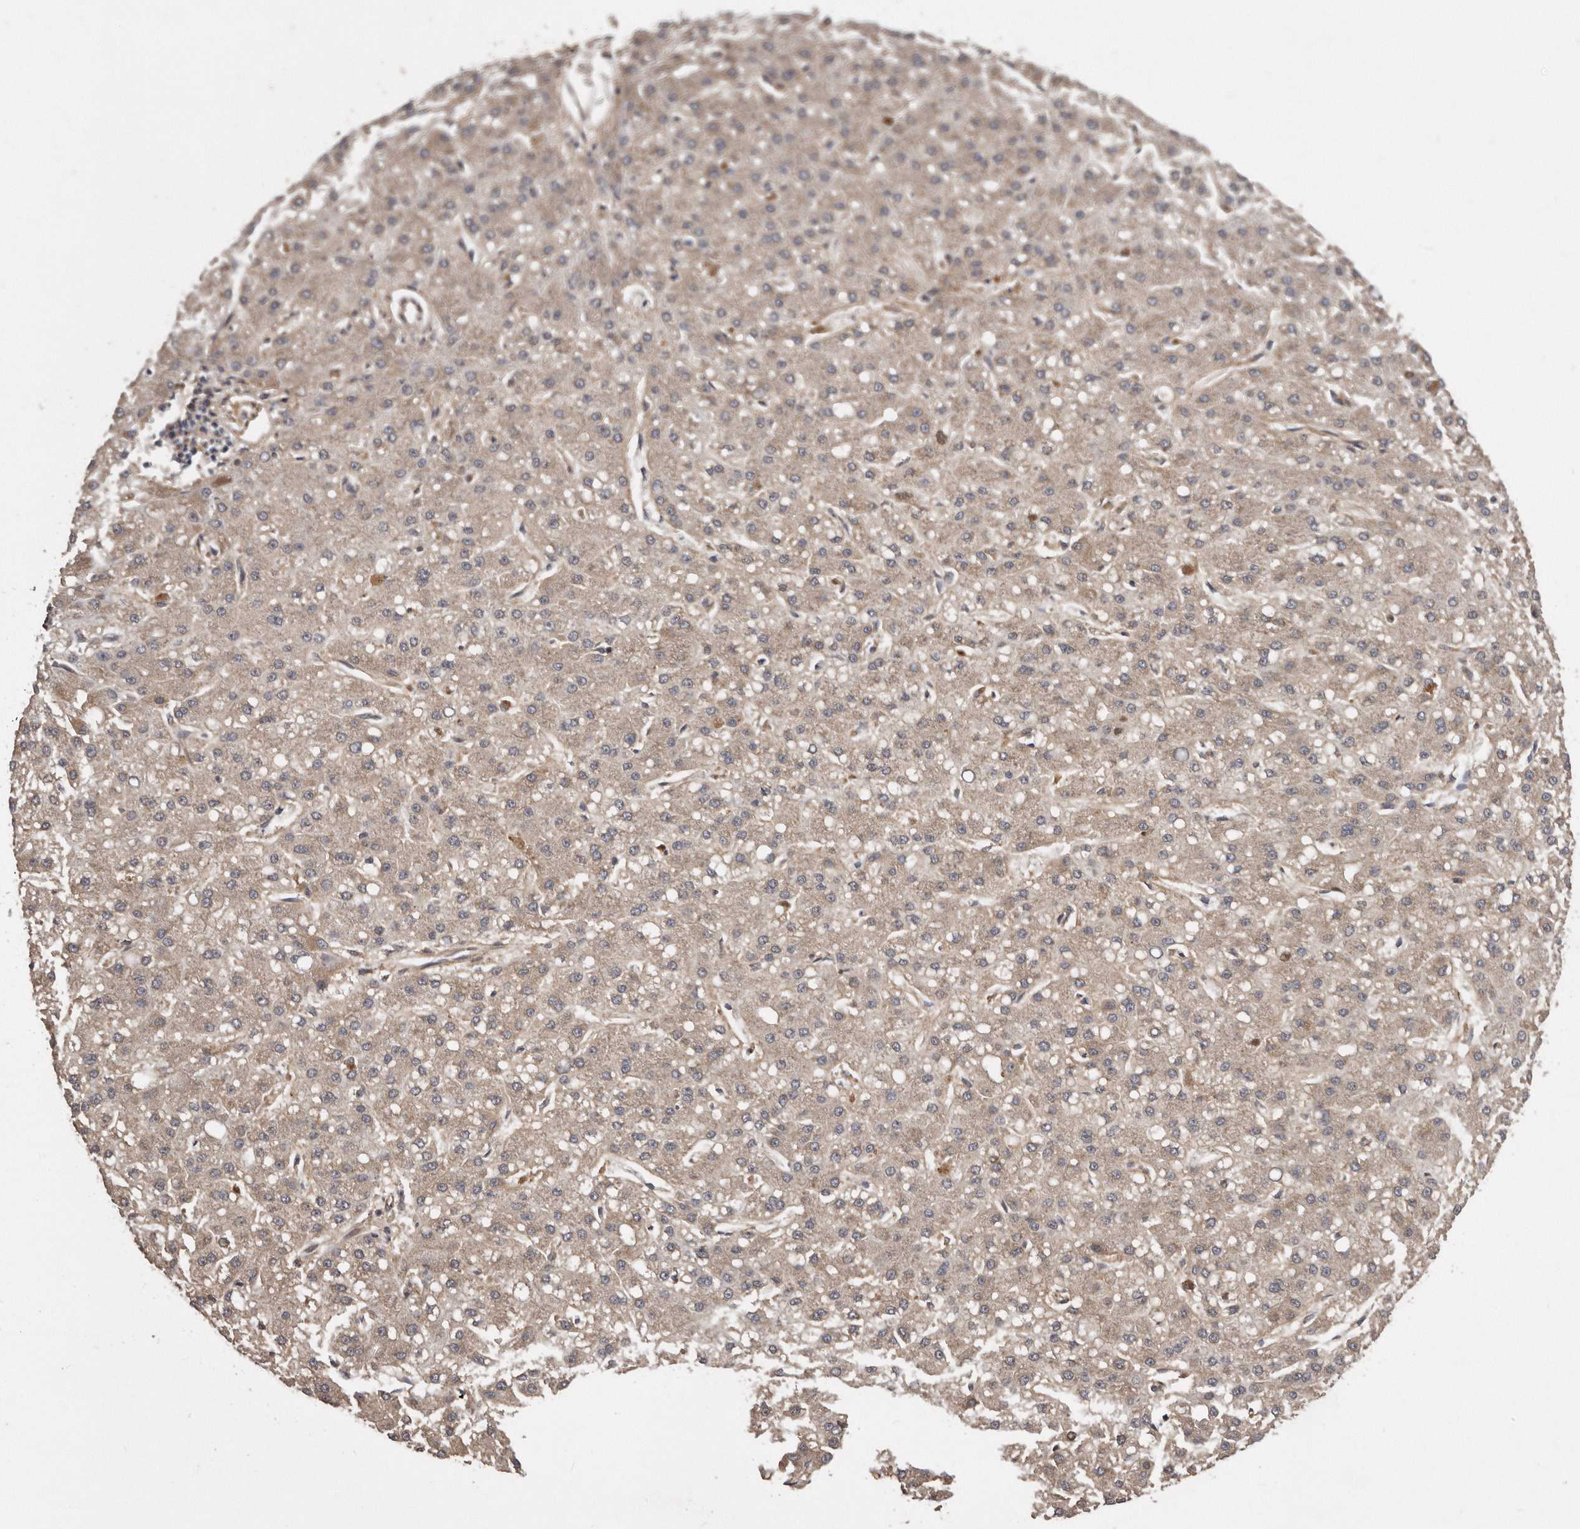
{"staining": {"intensity": "weak", "quantity": ">75%", "location": "cytoplasmic/membranous"}, "tissue": "liver cancer", "cell_type": "Tumor cells", "image_type": "cancer", "snomed": [{"axis": "morphology", "description": "Carcinoma, Hepatocellular, NOS"}, {"axis": "topography", "description": "Liver"}], "caption": "DAB immunohistochemical staining of liver cancer (hepatocellular carcinoma) demonstrates weak cytoplasmic/membranous protein positivity in approximately >75% of tumor cells.", "gene": "ARMCX1", "patient": {"sex": "male", "age": 67}}